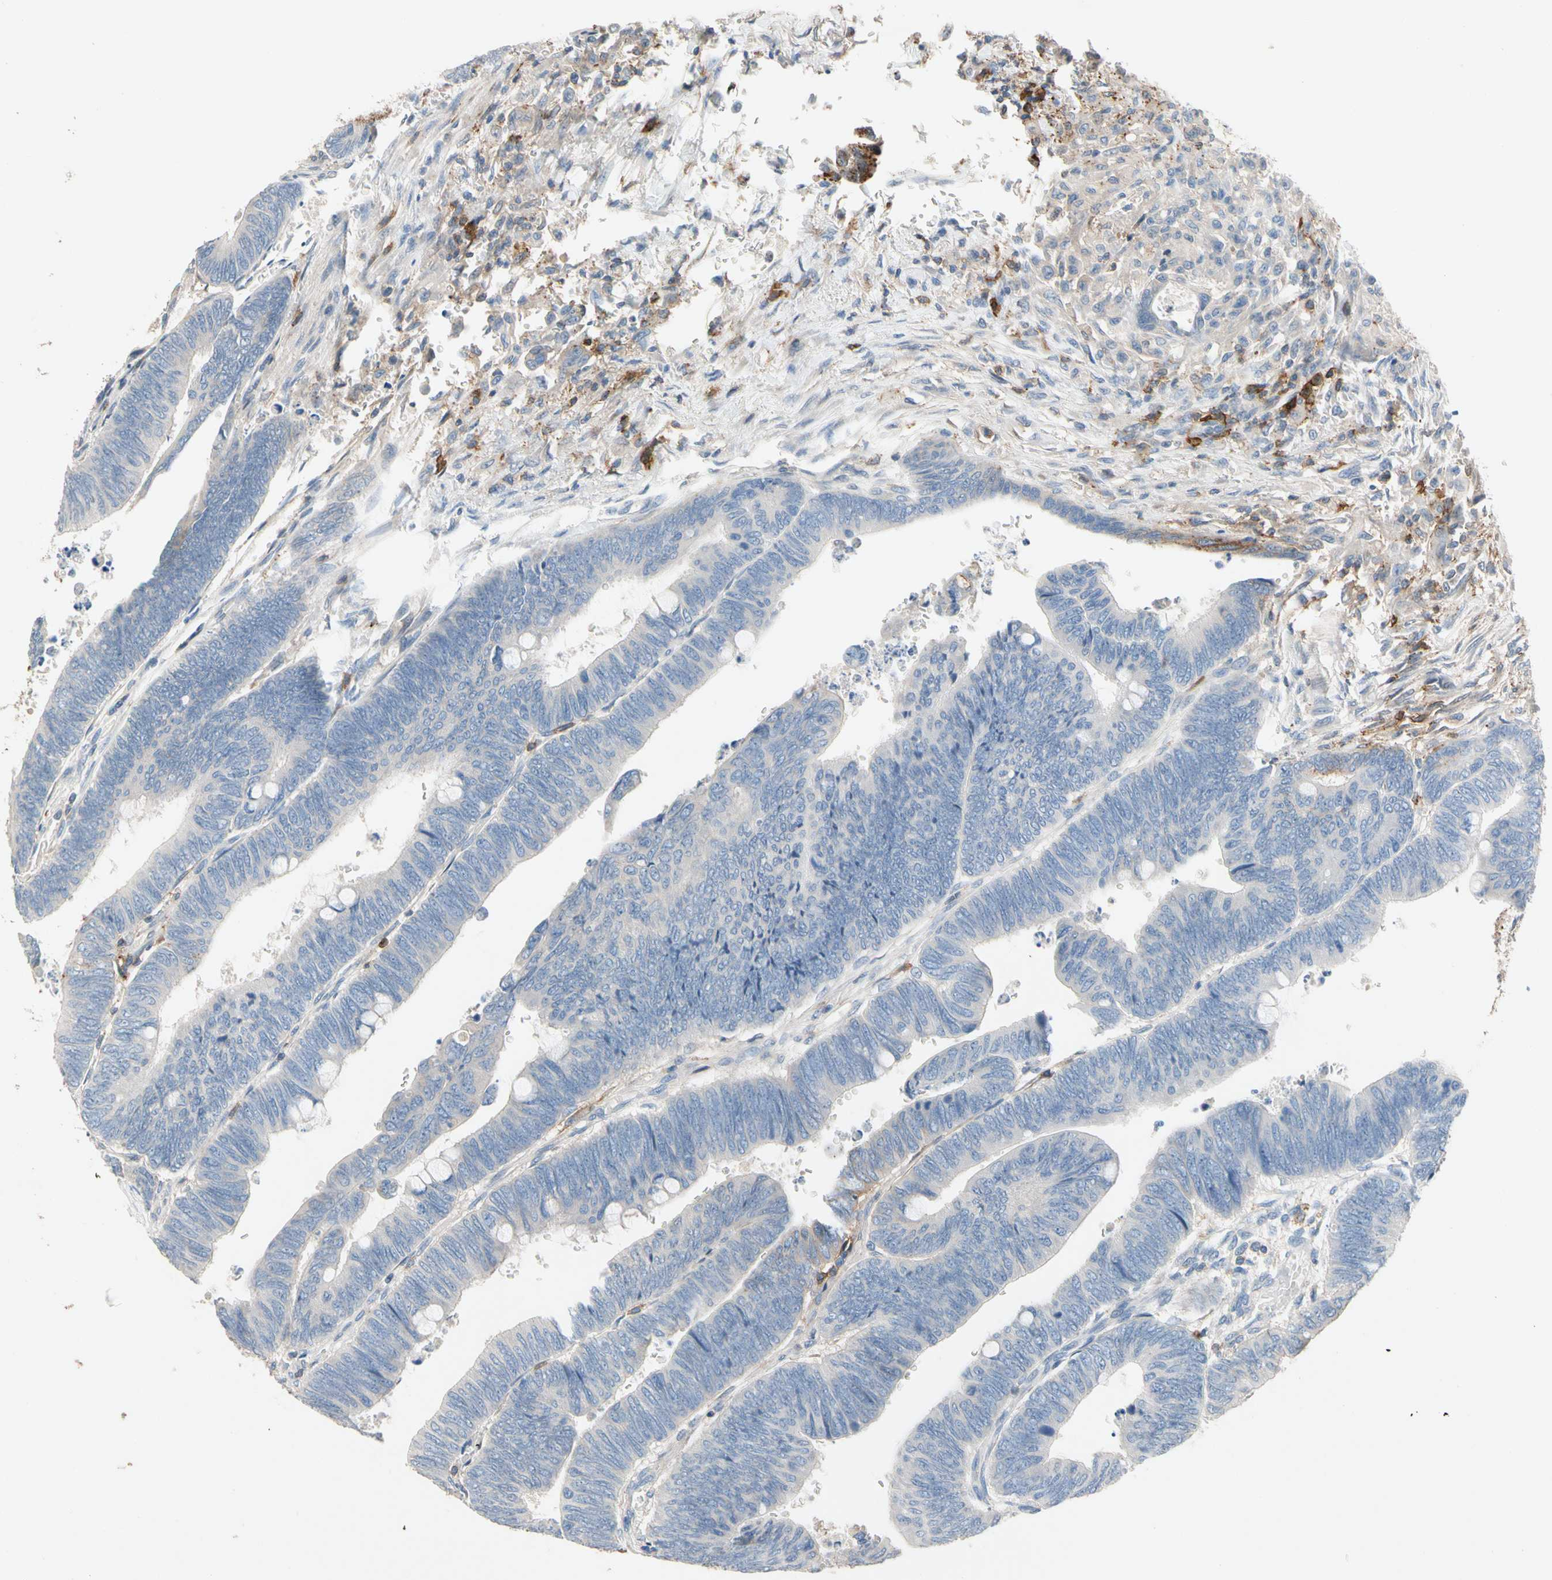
{"staining": {"intensity": "strong", "quantity": "<25%", "location": "cytoplasmic/membranous"}, "tissue": "colorectal cancer", "cell_type": "Tumor cells", "image_type": "cancer", "snomed": [{"axis": "morphology", "description": "Normal tissue, NOS"}, {"axis": "morphology", "description": "Adenocarcinoma, NOS"}, {"axis": "topography", "description": "Rectum"}, {"axis": "topography", "description": "Peripheral nerve tissue"}], "caption": "IHC (DAB) staining of human colorectal adenocarcinoma shows strong cytoplasmic/membranous protein staining in about <25% of tumor cells.", "gene": "NDFIP2", "patient": {"sex": "male", "age": 92}}